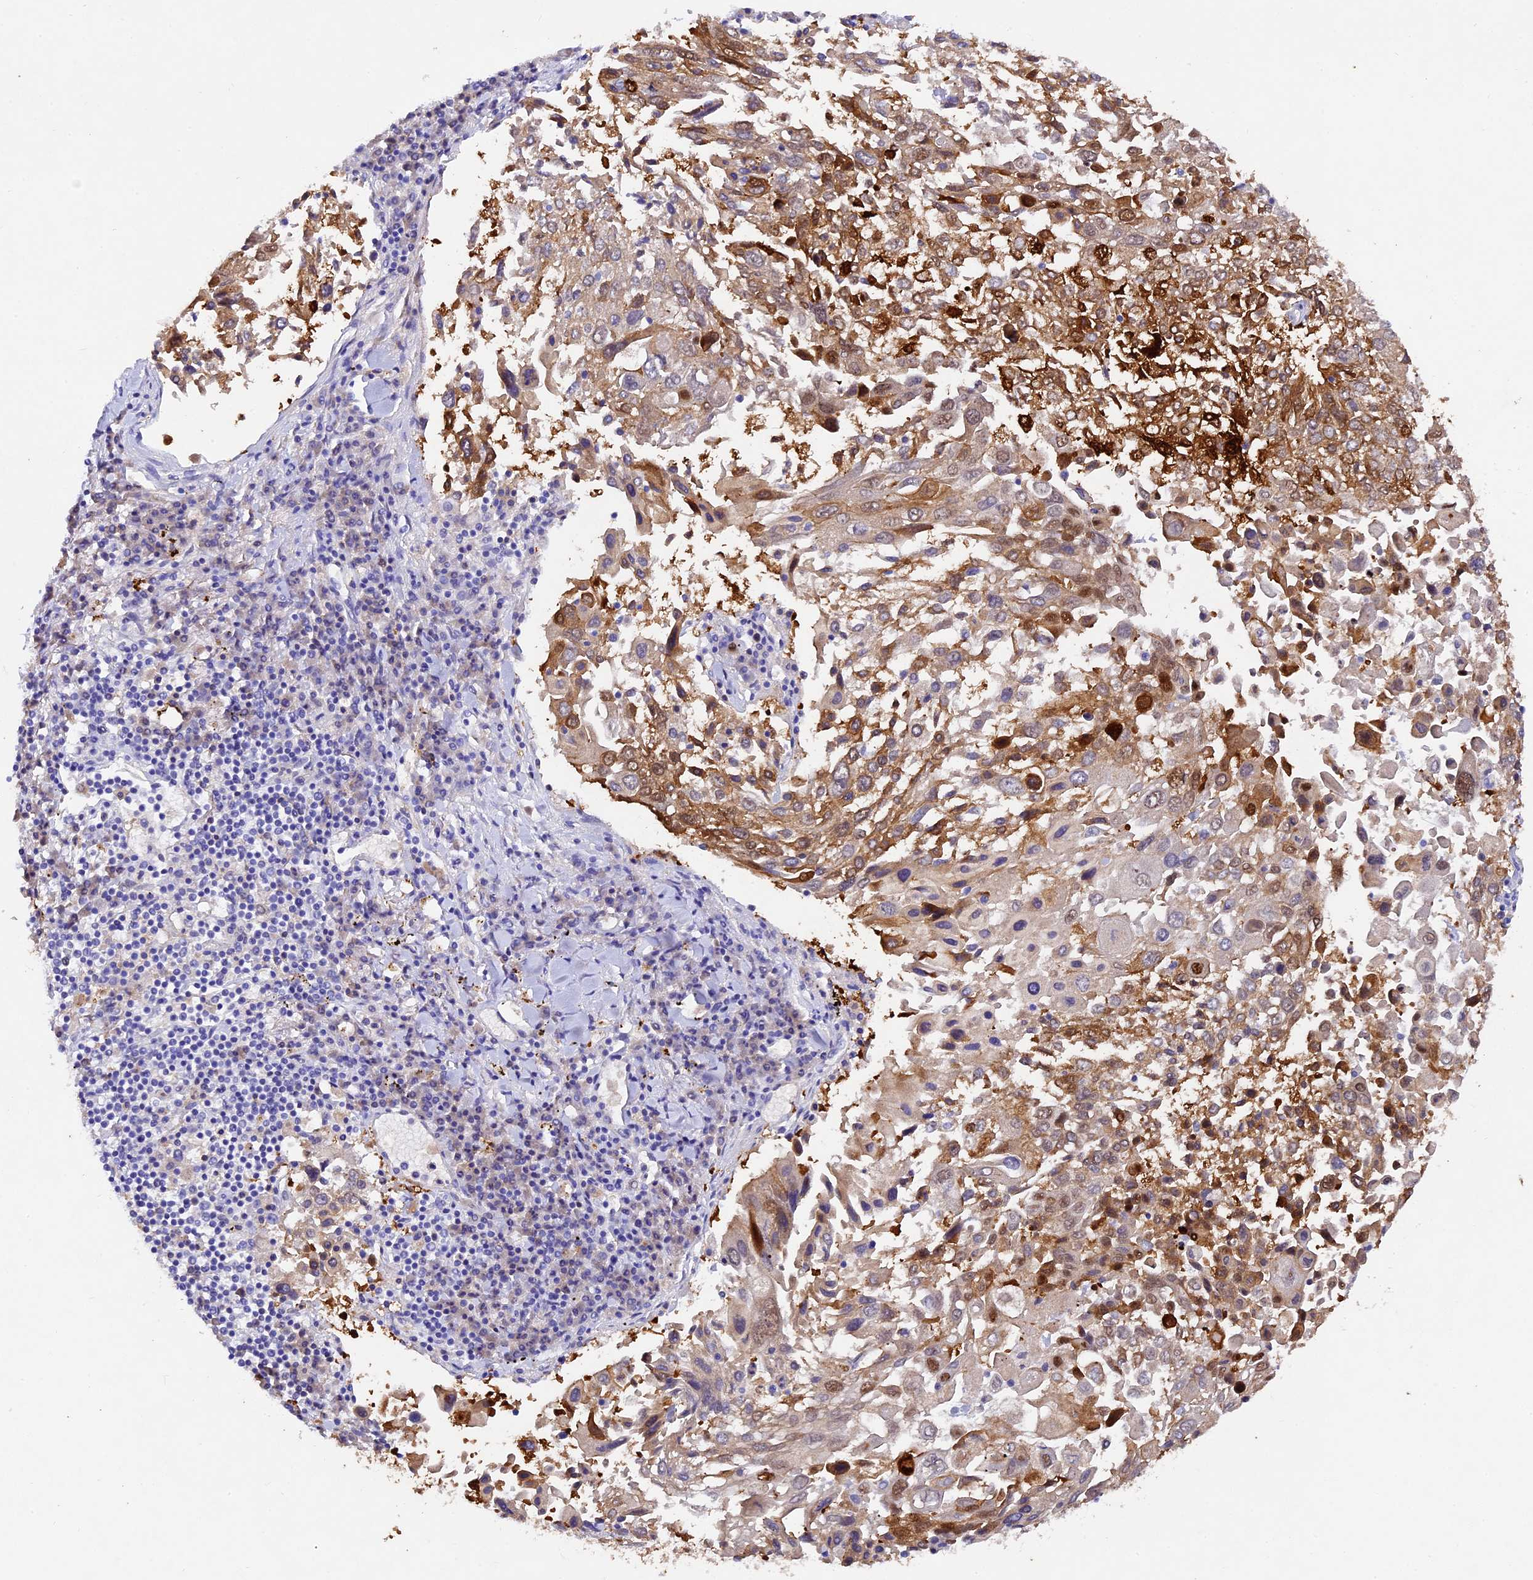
{"staining": {"intensity": "moderate", "quantity": "<25%", "location": "cytoplasmic/membranous,nuclear"}, "tissue": "lung cancer", "cell_type": "Tumor cells", "image_type": "cancer", "snomed": [{"axis": "morphology", "description": "Squamous cell carcinoma, NOS"}, {"axis": "topography", "description": "Lung"}], "caption": "Approximately <25% of tumor cells in human squamous cell carcinoma (lung) display moderate cytoplasmic/membranous and nuclear protein staining as visualized by brown immunohistochemical staining.", "gene": "TGDS", "patient": {"sex": "male", "age": 65}}